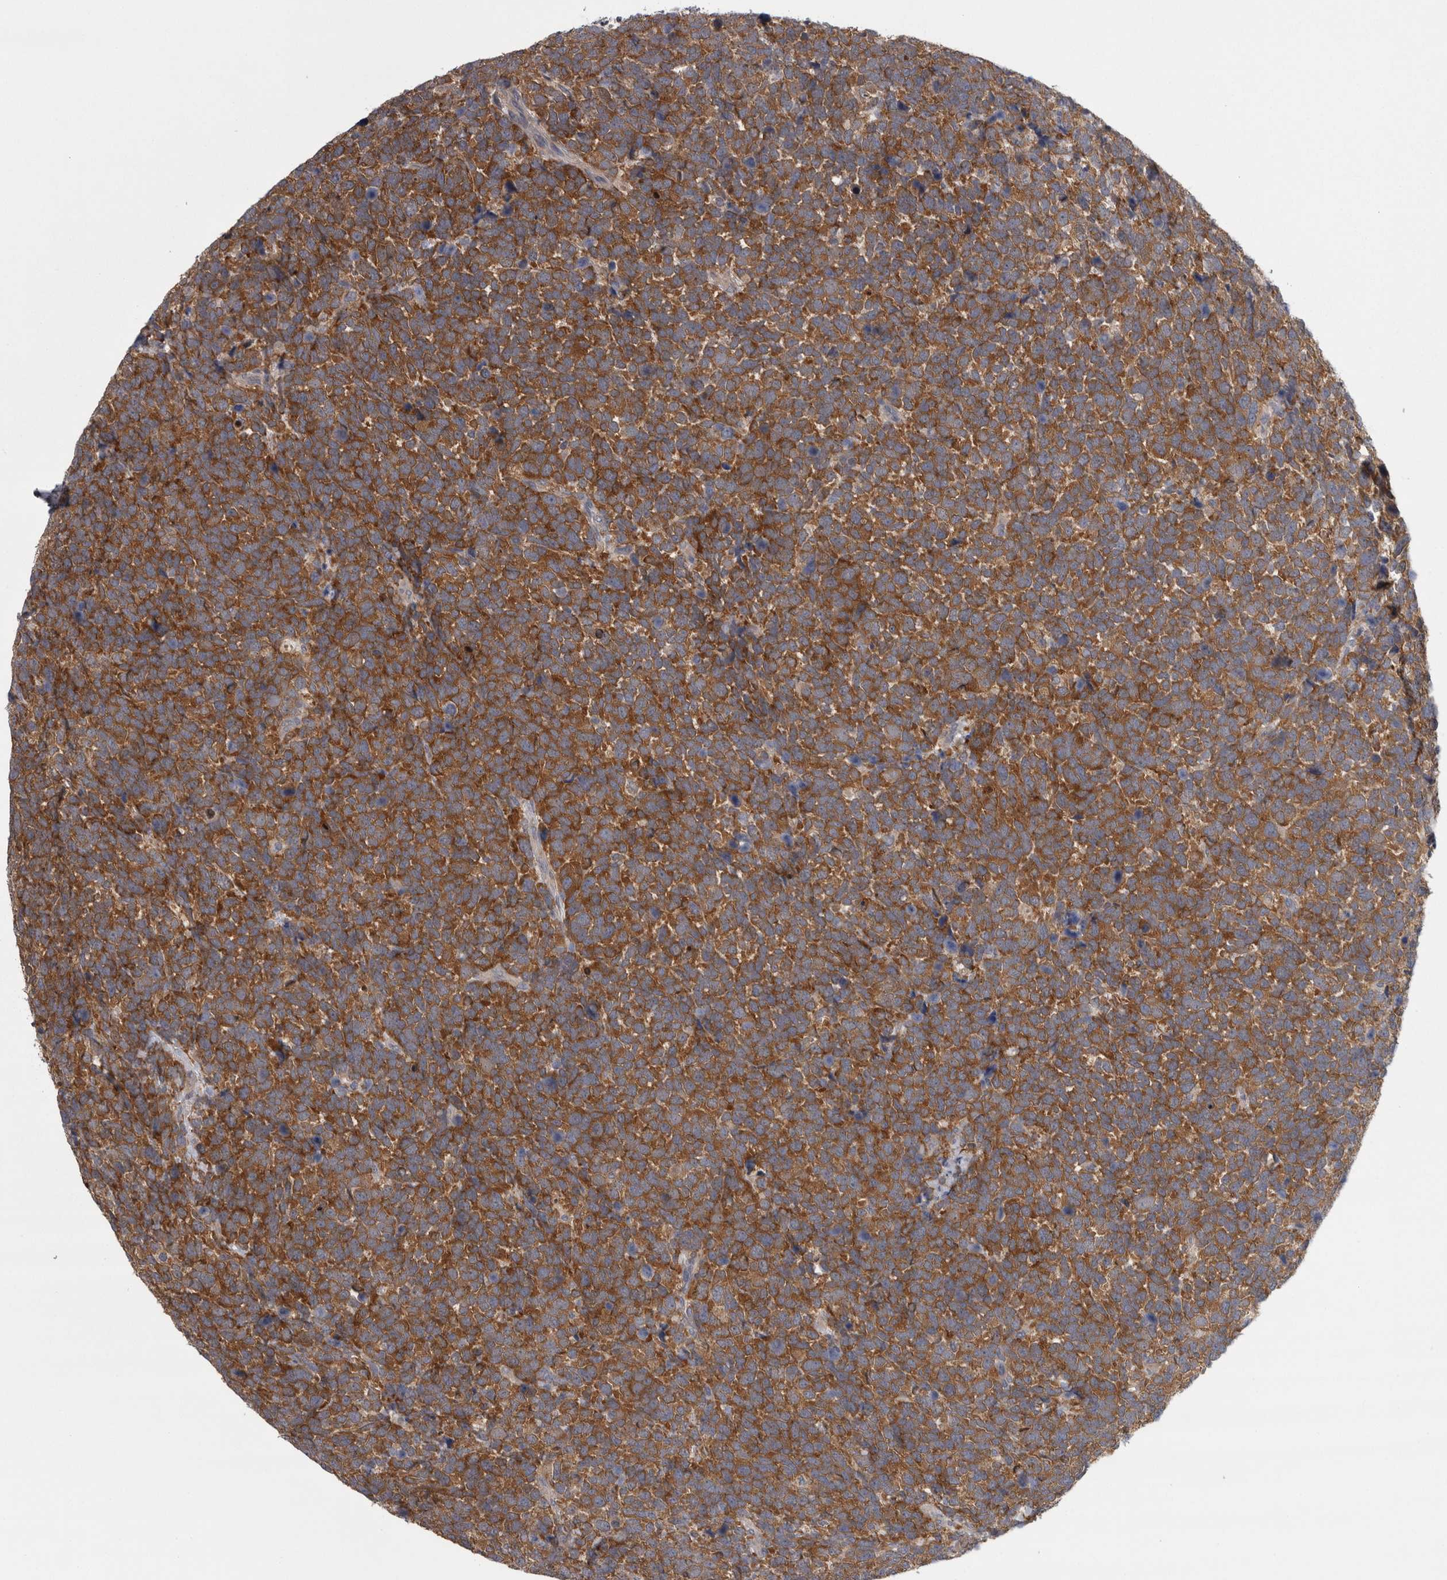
{"staining": {"intensity": "strong", "quantity": ">75%", "location": "cytoplasmic/membranous"}, "tissue": "urothelial cancer", "cell_type": "Tumor cells", "image_type": "cancer", "snomed": [{"axis": "morphology", "description": "Urothelial carcinoma, High grade"}, {"axis": "topography", "description": "Urinary bladder"}], "caption": "Urothelial carcinoma (high-grade) tissue displays strong cytoplasmic/membranous expression in approximately >75% of tumor cells, visualized by immunohistochemistry.", "gene": "PRKCI", "patient": {"sex": "female", "age": 82}}